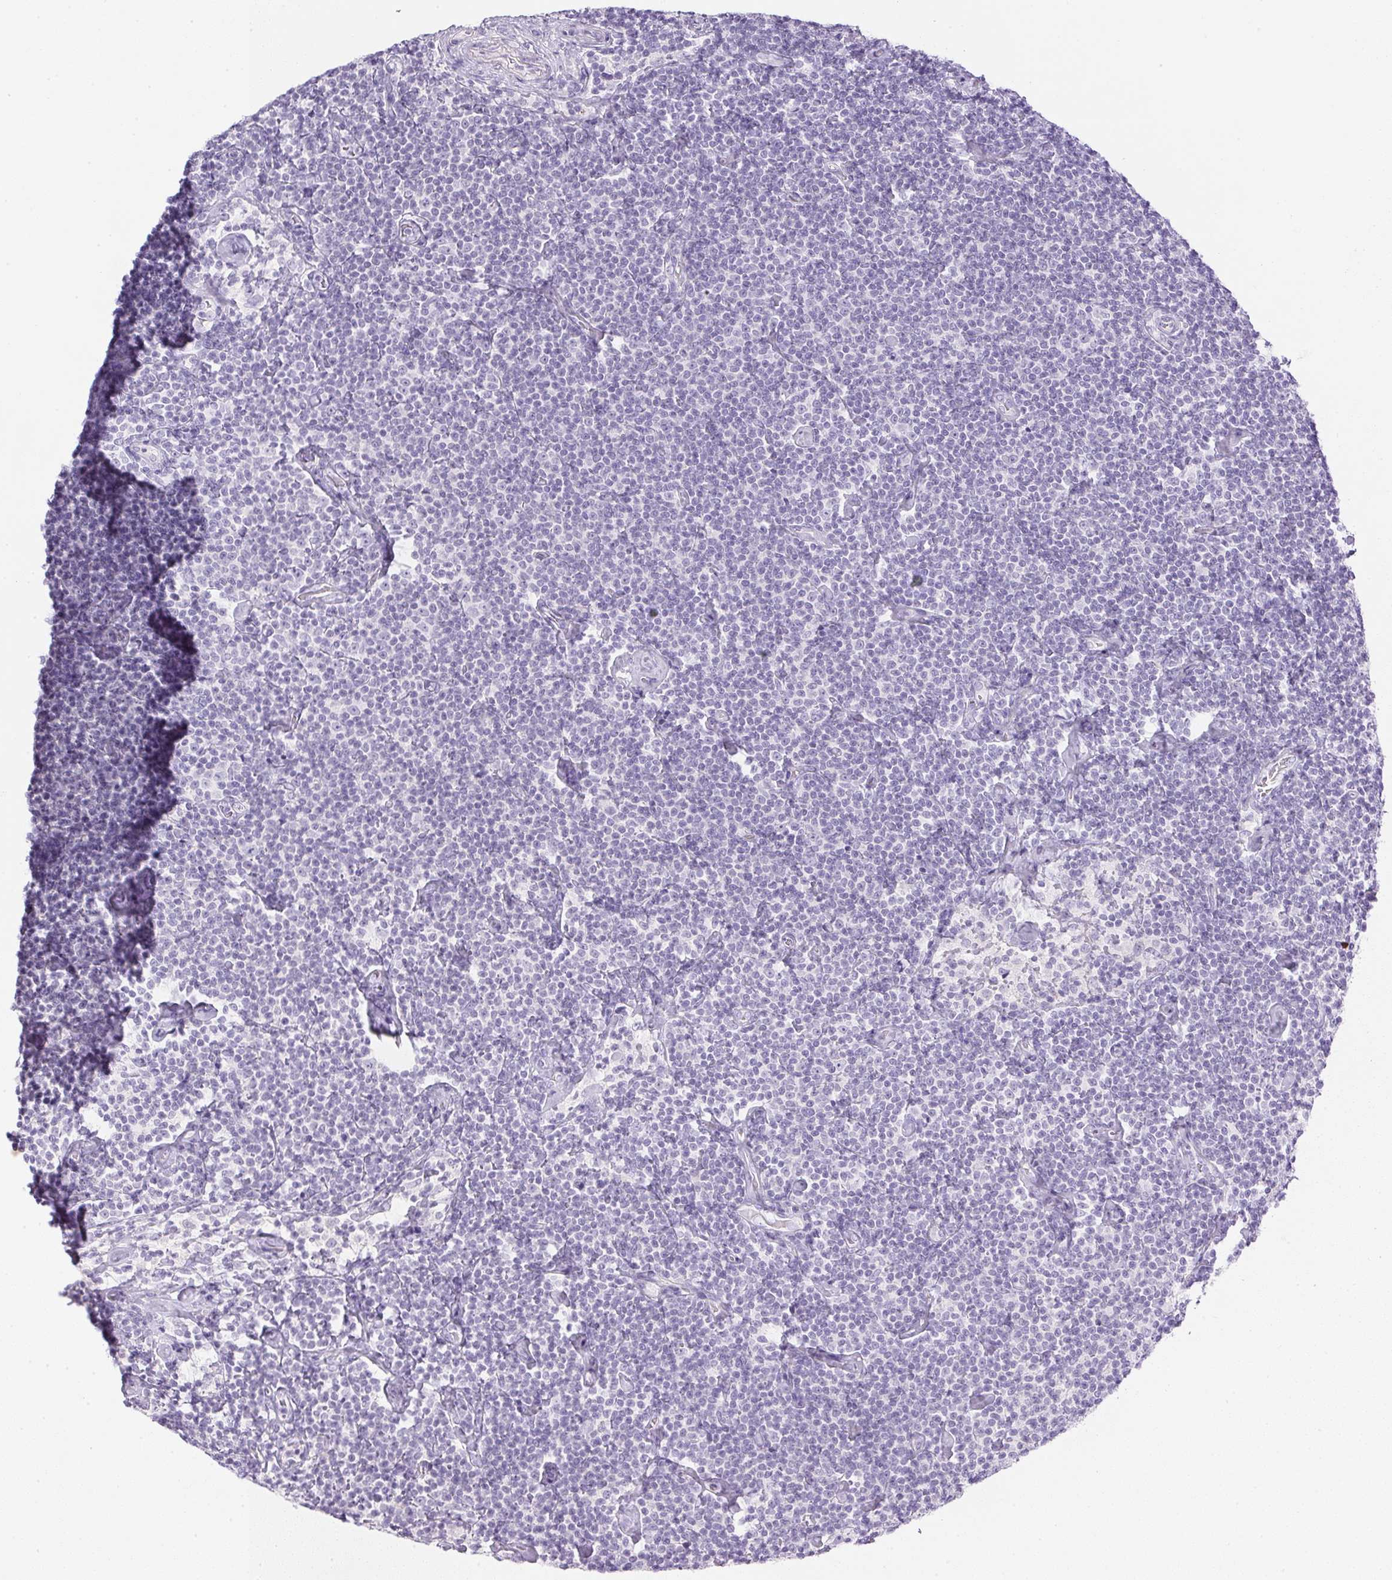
{"staining": {"intensity": "negative", "quantity": "none", "location": "none"}, "tissue": "lymphoma", "cell_type": "Tumor cells", "image_type": "cancer", "snomed": [{"axis": "morphology", "description": "Malignant lymphoma, non-Hodgkin's type, Low grade"}, {"axis": "topography", "description": "Lymph node"}], "caption": "Tumor cells show no significant protein staining in low-grade malignant lymphoma, non-Hodgkin's type.", "gene": "CTRL", "patient": {"sex": "male", "age": 81}}